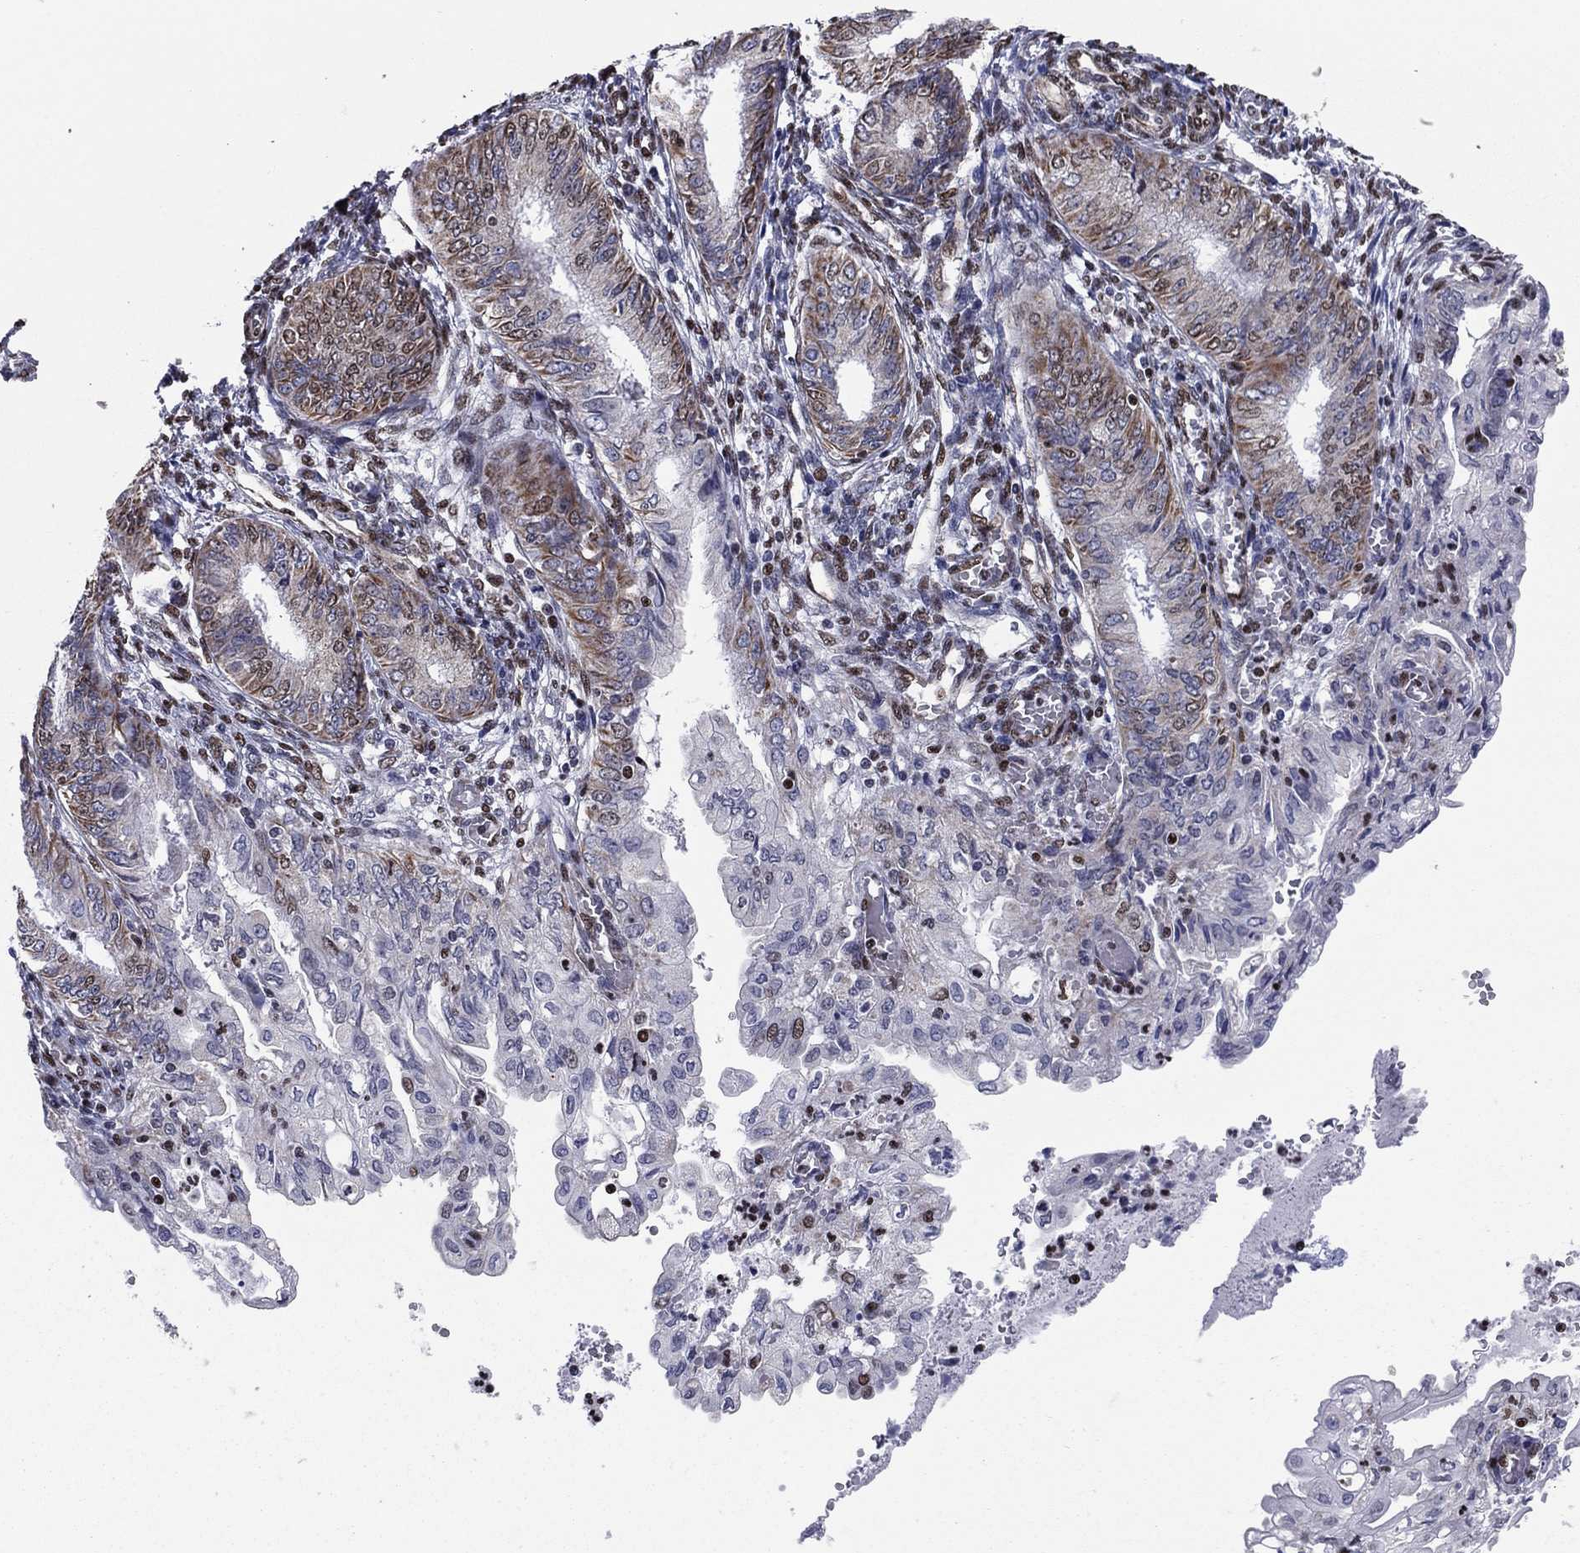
{"staining": {"intensity": "moderate", "quantity": "25%-75%", "location": "cytoplasmic/membranous,nuclear"}, "tissue": "endometrial cancer", "cell_type": "Tumor cells", "image_type": "cancer", "snomed": [{"axis": "morphology", "description": "Adenocarcinoma, NOS"}, {"axis": "topography", "description": "Endometrium"}], "caption": "A brown stain highlights moderate cytoplasmic/membranous and nuclear expression of a protein in human endometrial adenocarcinoma tumor cells. (DAB (3,3'-diaminobenzidine) = brown stain, brightfield microscopy at high magnification).", "gene": "N4BP2", "patient": {"sex": "female", "age": 68}}